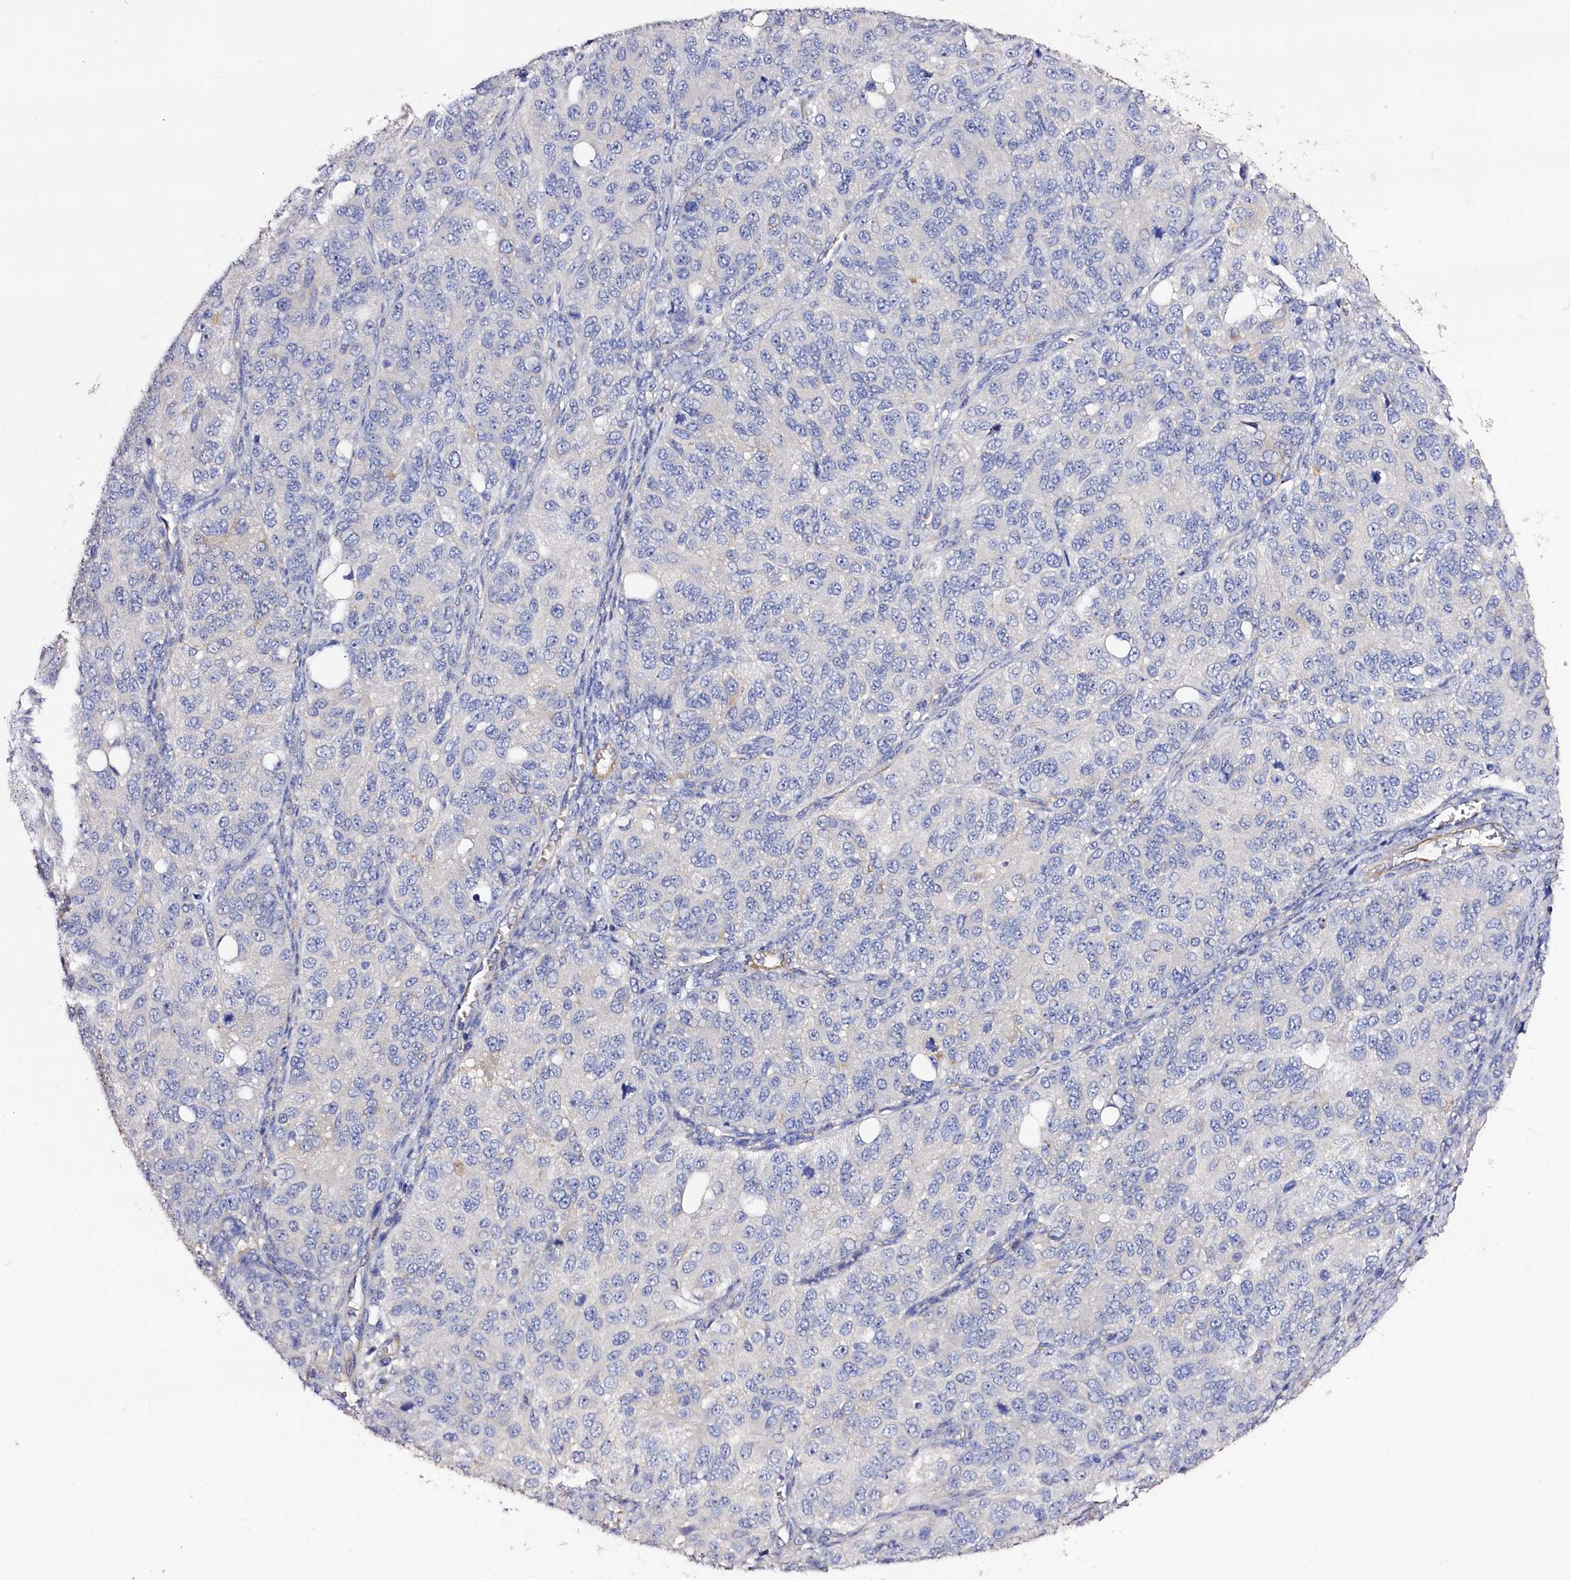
{"staining": {"intensity": "negative", "quantity": "none", "location": "none"}, "tissue": "ovarian cancer", "cell_type": "Tumor cells", "image_type": "cancer", "snomed": [{"axis": "morphology", "description": "Carcinoma, endometroid"}, {"axis": "topography", "description": "Ovary"}], "caption": "An immunohistochemistry histopathology image of ovarian endometroid carcinoma is shown. There is no staining in tumor cells of ovarian endometroid carcinoma.", "gene": "SLC7A1", "patient": {"sex": "female", "age": 51}}